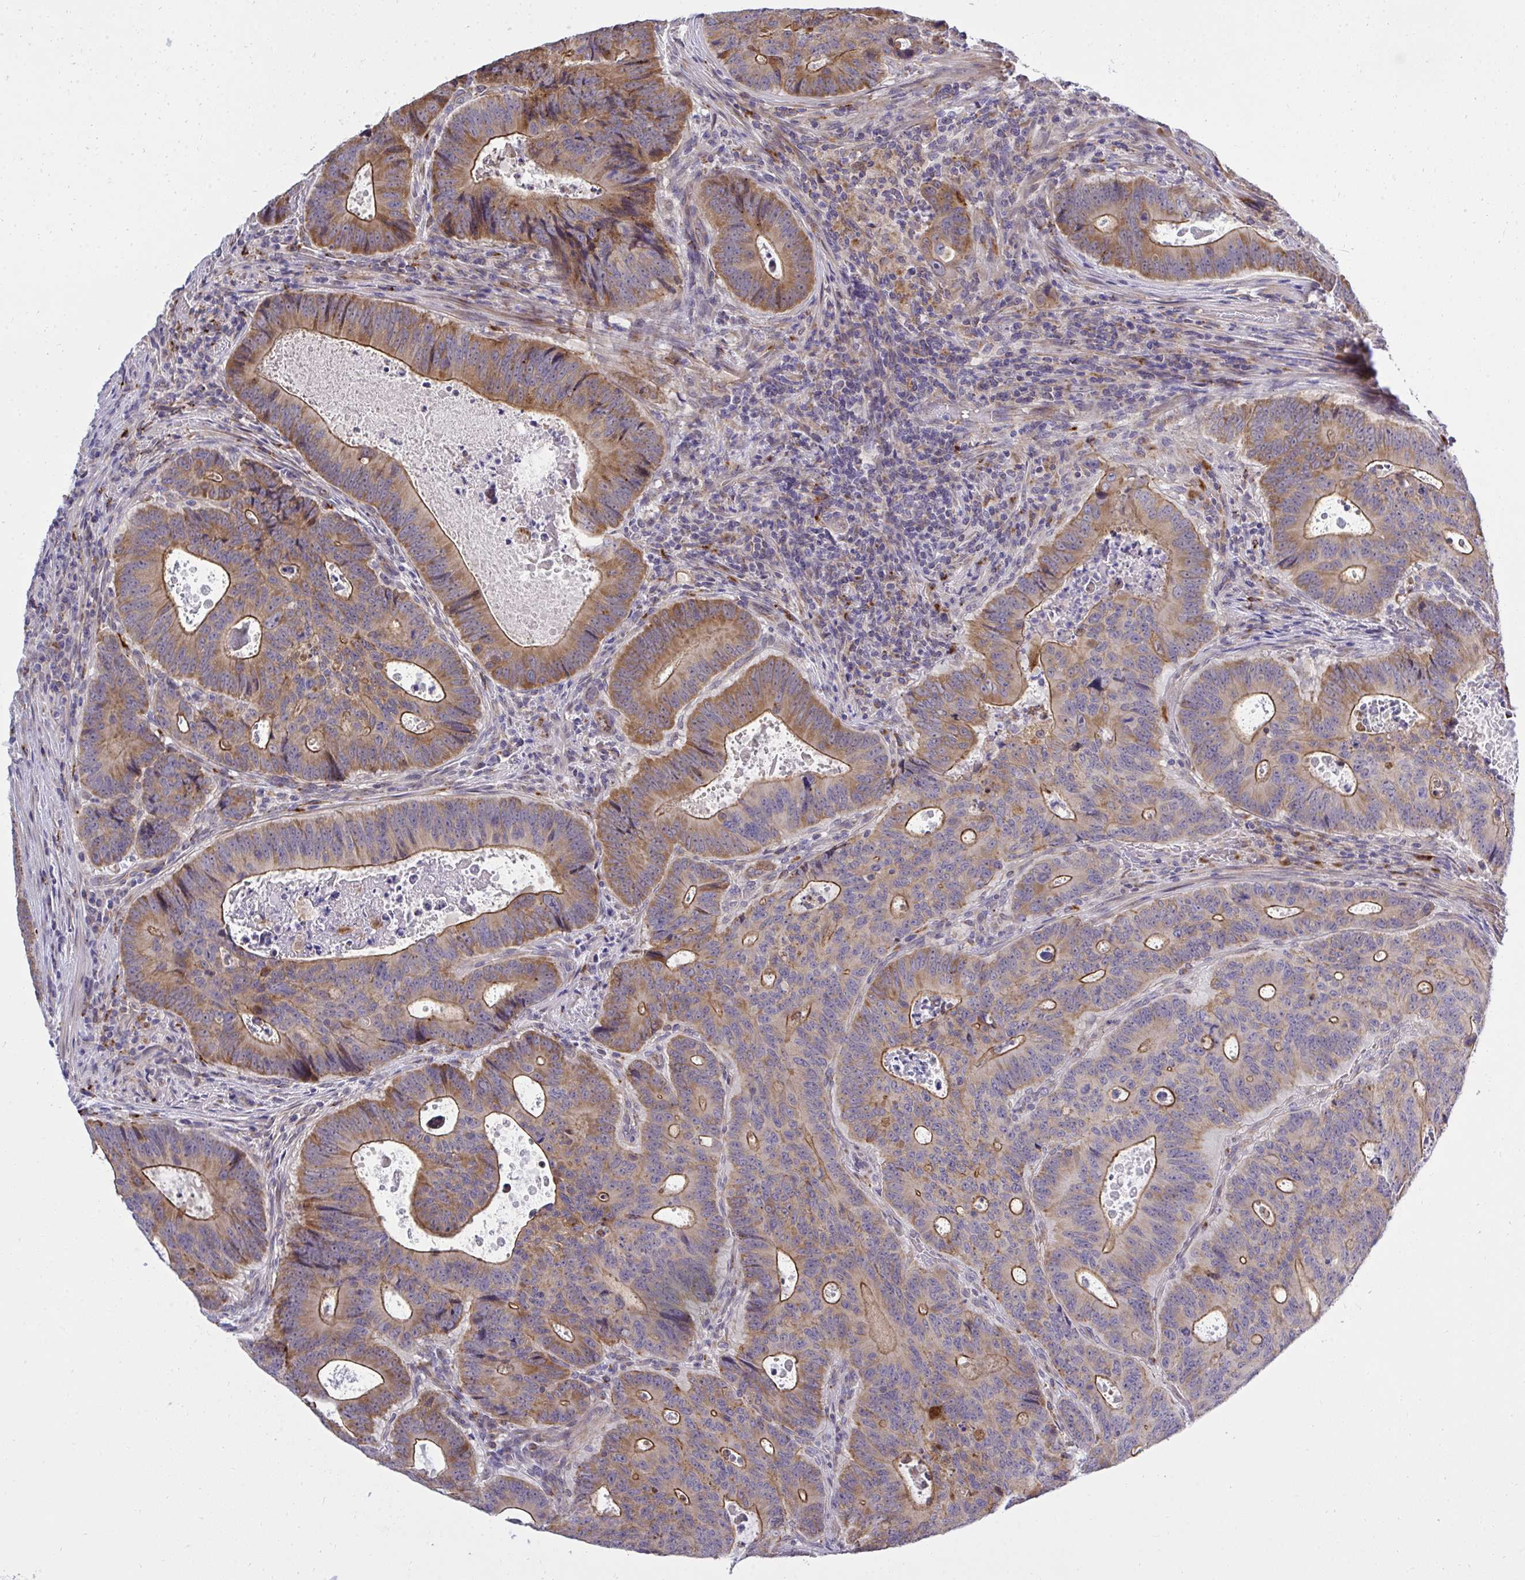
{"staining": {"intensity": "moderate", "quantity": ">75%", "location": "cytoplasmic/membranous"}, "tissue": "colorectal cancer", "cell_type": "Tumor cells", "image_type": "cancer", "snomed": [{"axis": "morphology", "description": "Adenocarcinoma, NOS"}, {"axis": "topography", "description": "Colon"}], "caption": "A high-resolution photomicrograph shows IHC staining of colorectal adenocarcinoma, which shows moderate cytoplasmic/membranous expression in approximately >75% of tumor cells.", "gene": "XAF1", "patient": {"sex": "male", "age": 62}}